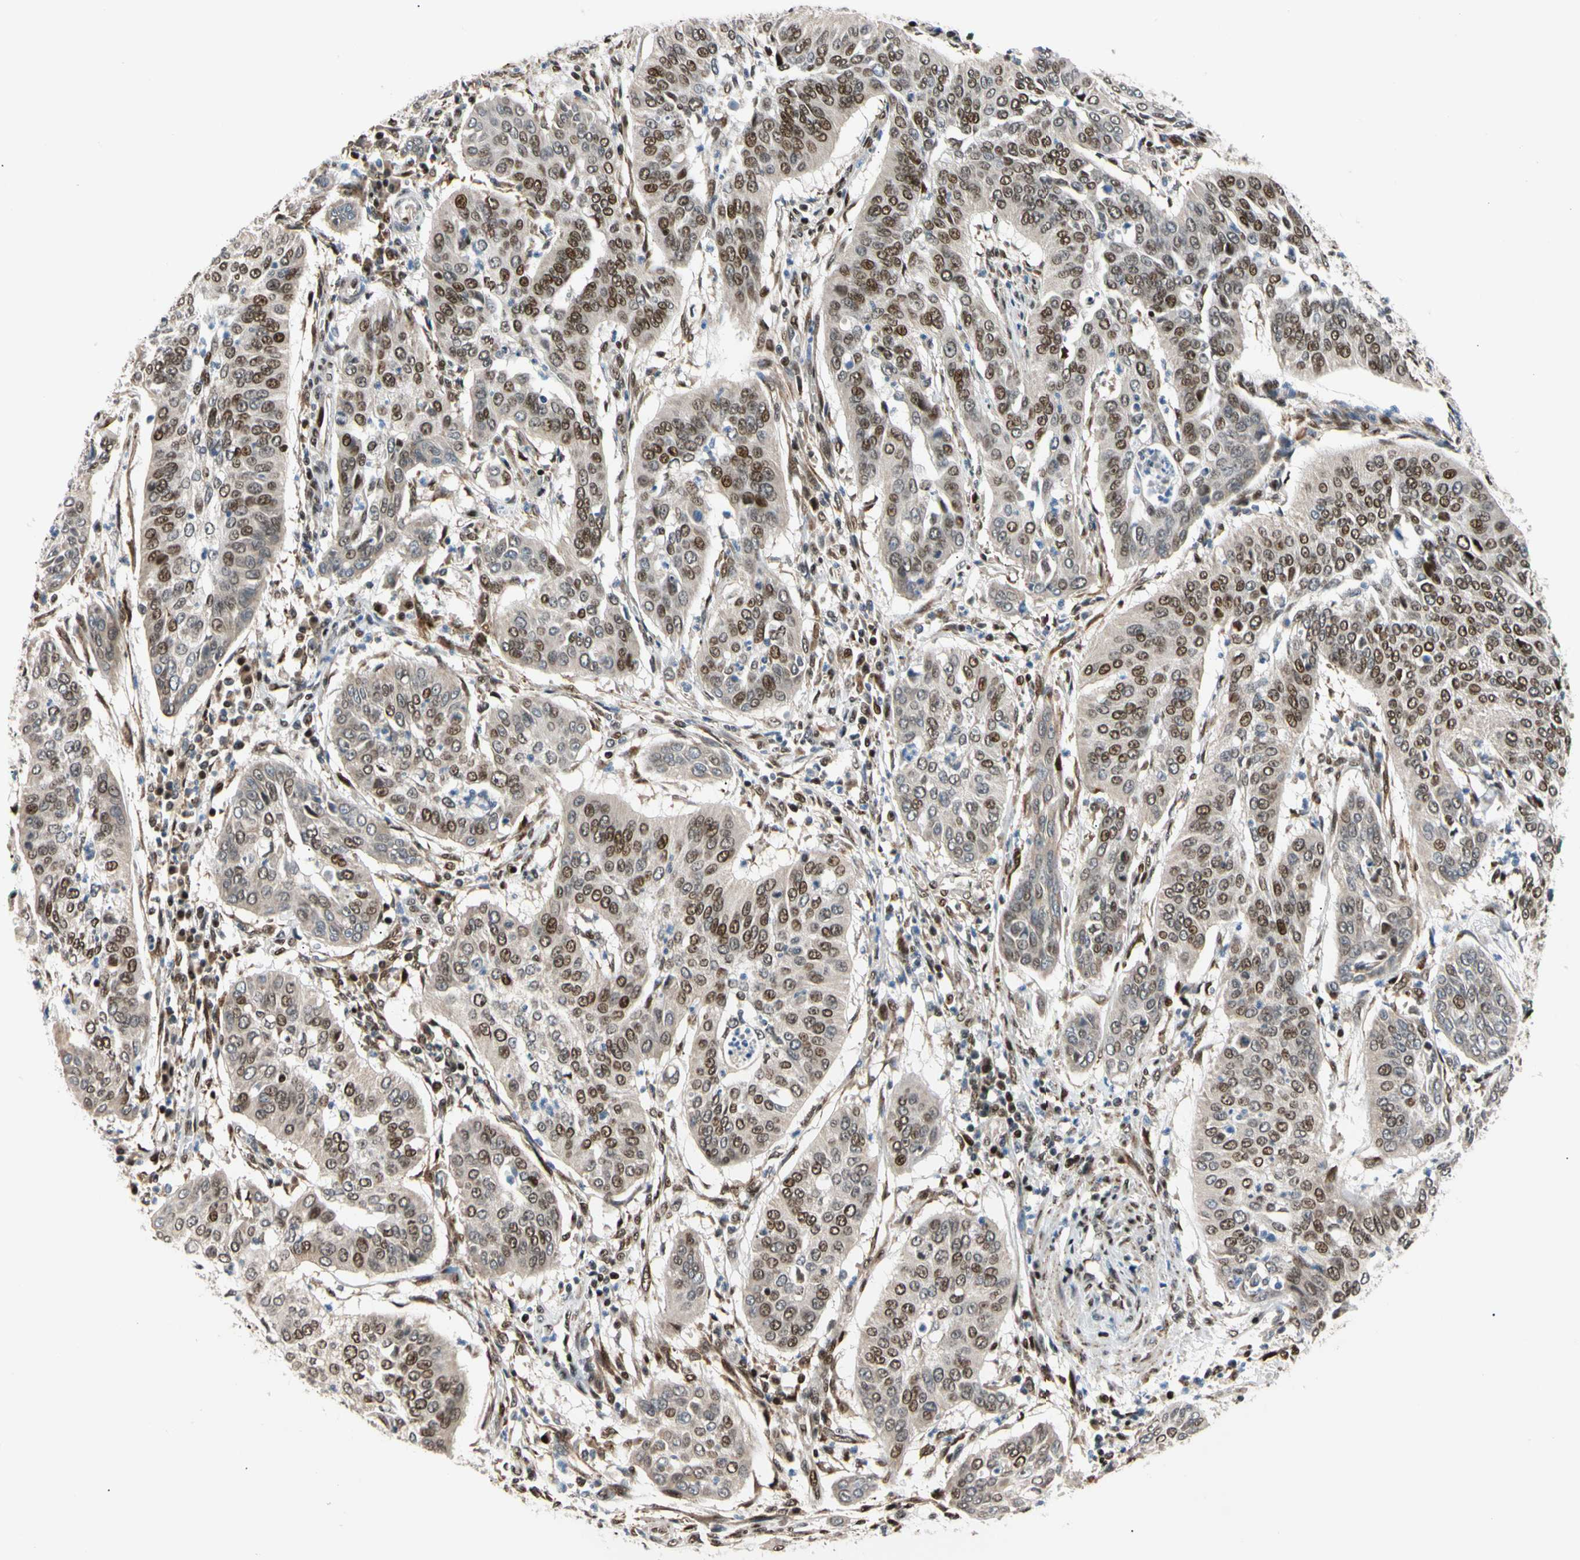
{"staining": {"intensity": "moderate", "quantity": "25%-75%", "location": "nuclear"}, "tissue": "cervical cancer", "cell_type": "Tumor cells", "image_type": "cancer", "snomed": [{"axis": "morphology", "description": "Normal tissue, NOS"}, {"axis": "morphology", "description": "Squamous cell carcinoma, NOS"}, {"axis": "topography", "description": "Cervix"}], "caption": "Cervical cancer stained with a protein marker shows moderate staining in tumor cells.", "gene": "E2F1", "patient": {"sex": "female", "age": 39}}